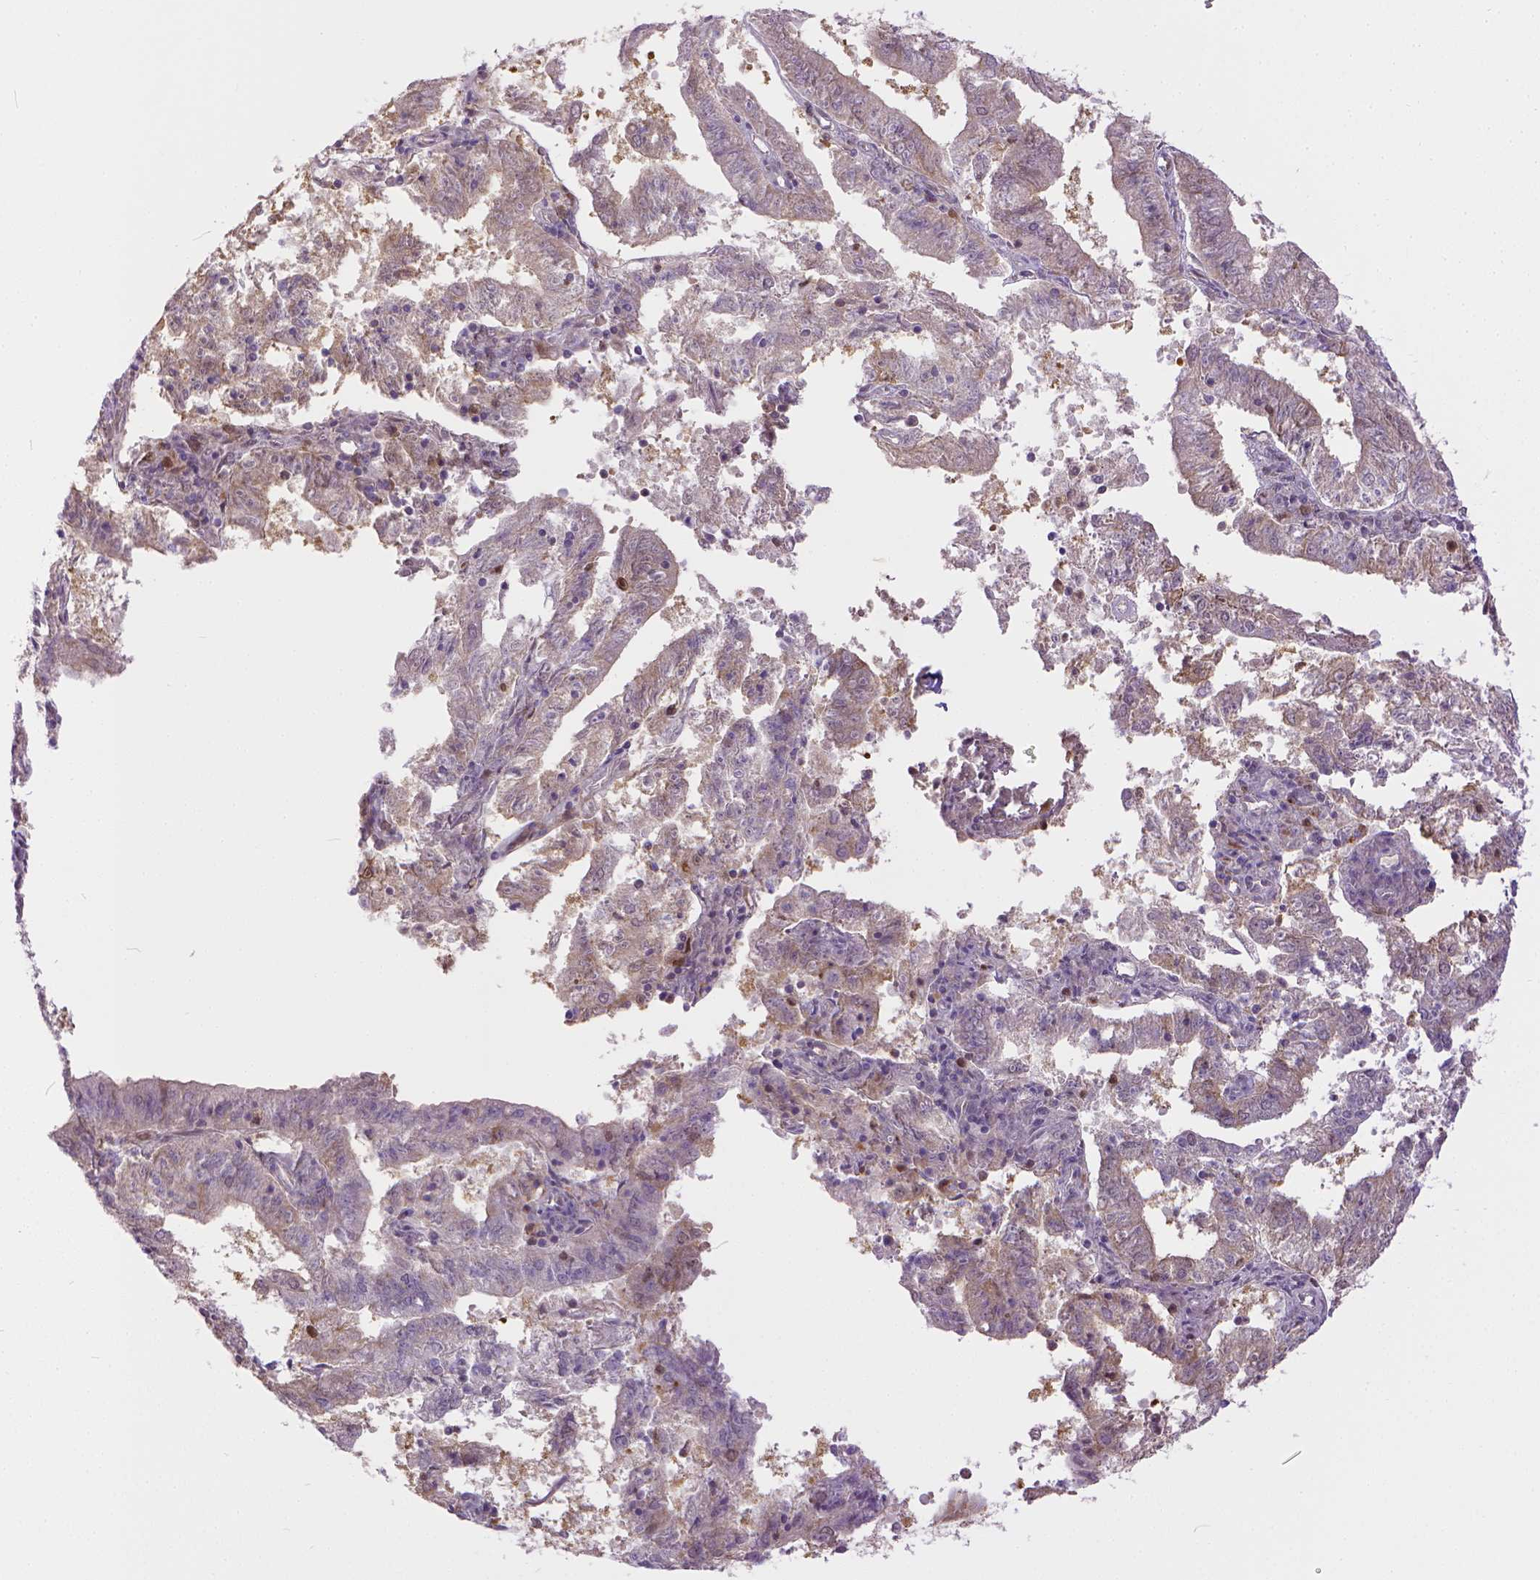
{"staining": {"intensity": "moderate", "quantity": "<25%", "location": "nuclear"}, "tissue": "endometrial cancer", "cell_type": "Tumor cells", "image_type": "cancer", "snomed": [{"axis": "morphology", "description": "Adenocarcinoma, NOS"}, {"axis": "topography", "description": "Endometrium"}], "caption": "A brown stain shows moderate nuclear staining of a protein in human adenocarcinoma (endometrial) tumor cells.", "gene": "ERCC1", "patient": {"sex": "female", "age": 82}}